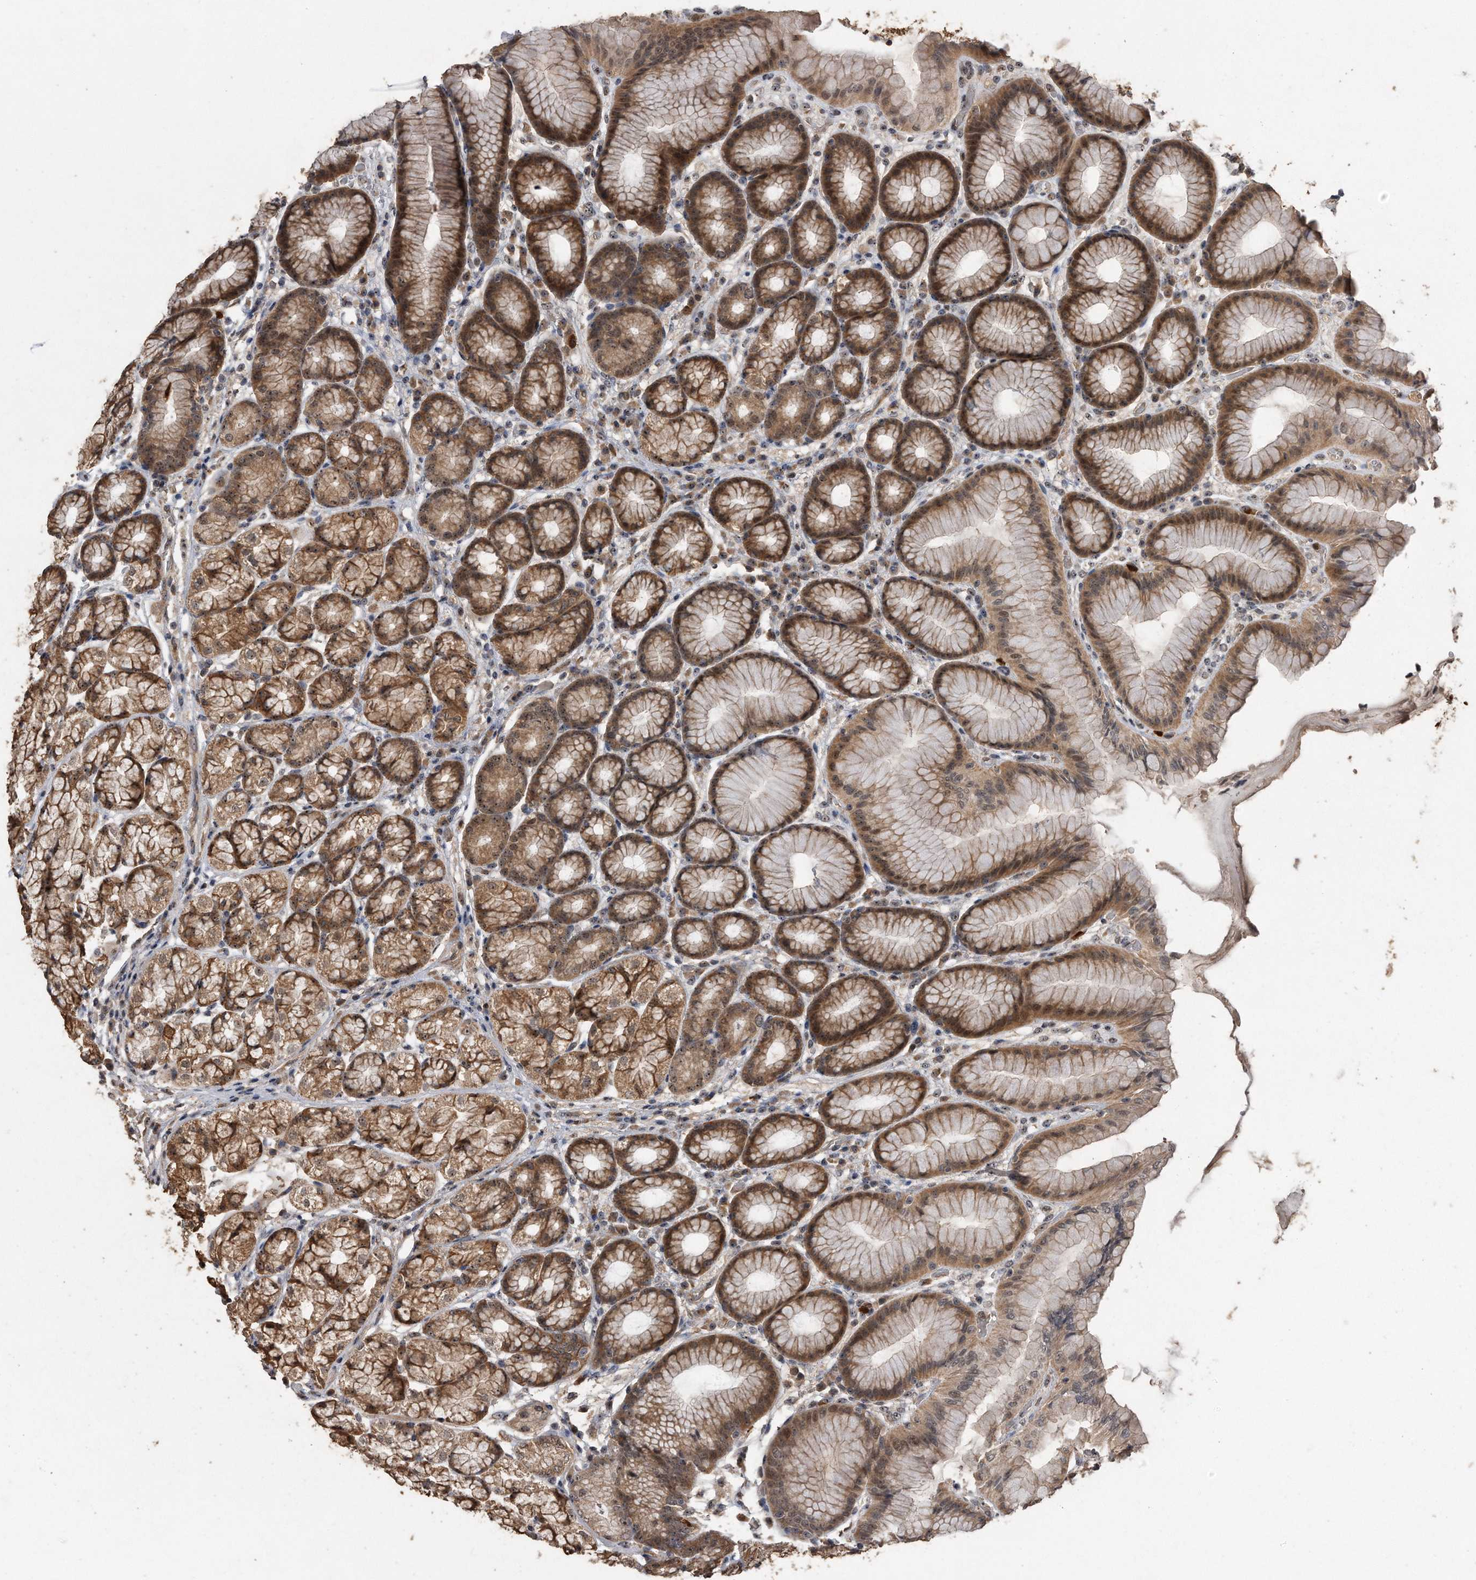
{"staining": {"intensity": "moderate", "quantity": ">75%", "location": "cytoplasmic/membranous,nuclear"}, "tissue": "stomach", "cell_type": "Glandular cells", "image_type": "normal", "snomed": [{"axis": "morphology", "description": "Normal tissue, NOS"}, {"axis": "topography", "description": "Stomach"}], "caption": "Immunohistochemical staining of benign human stomach demonstrates medium levels of moderate cytoplasmic/membranous,nuclear staining in about >75% of glandular cells.", "gene": "PELO", "patient": {"sex": "male", "age": 57}}